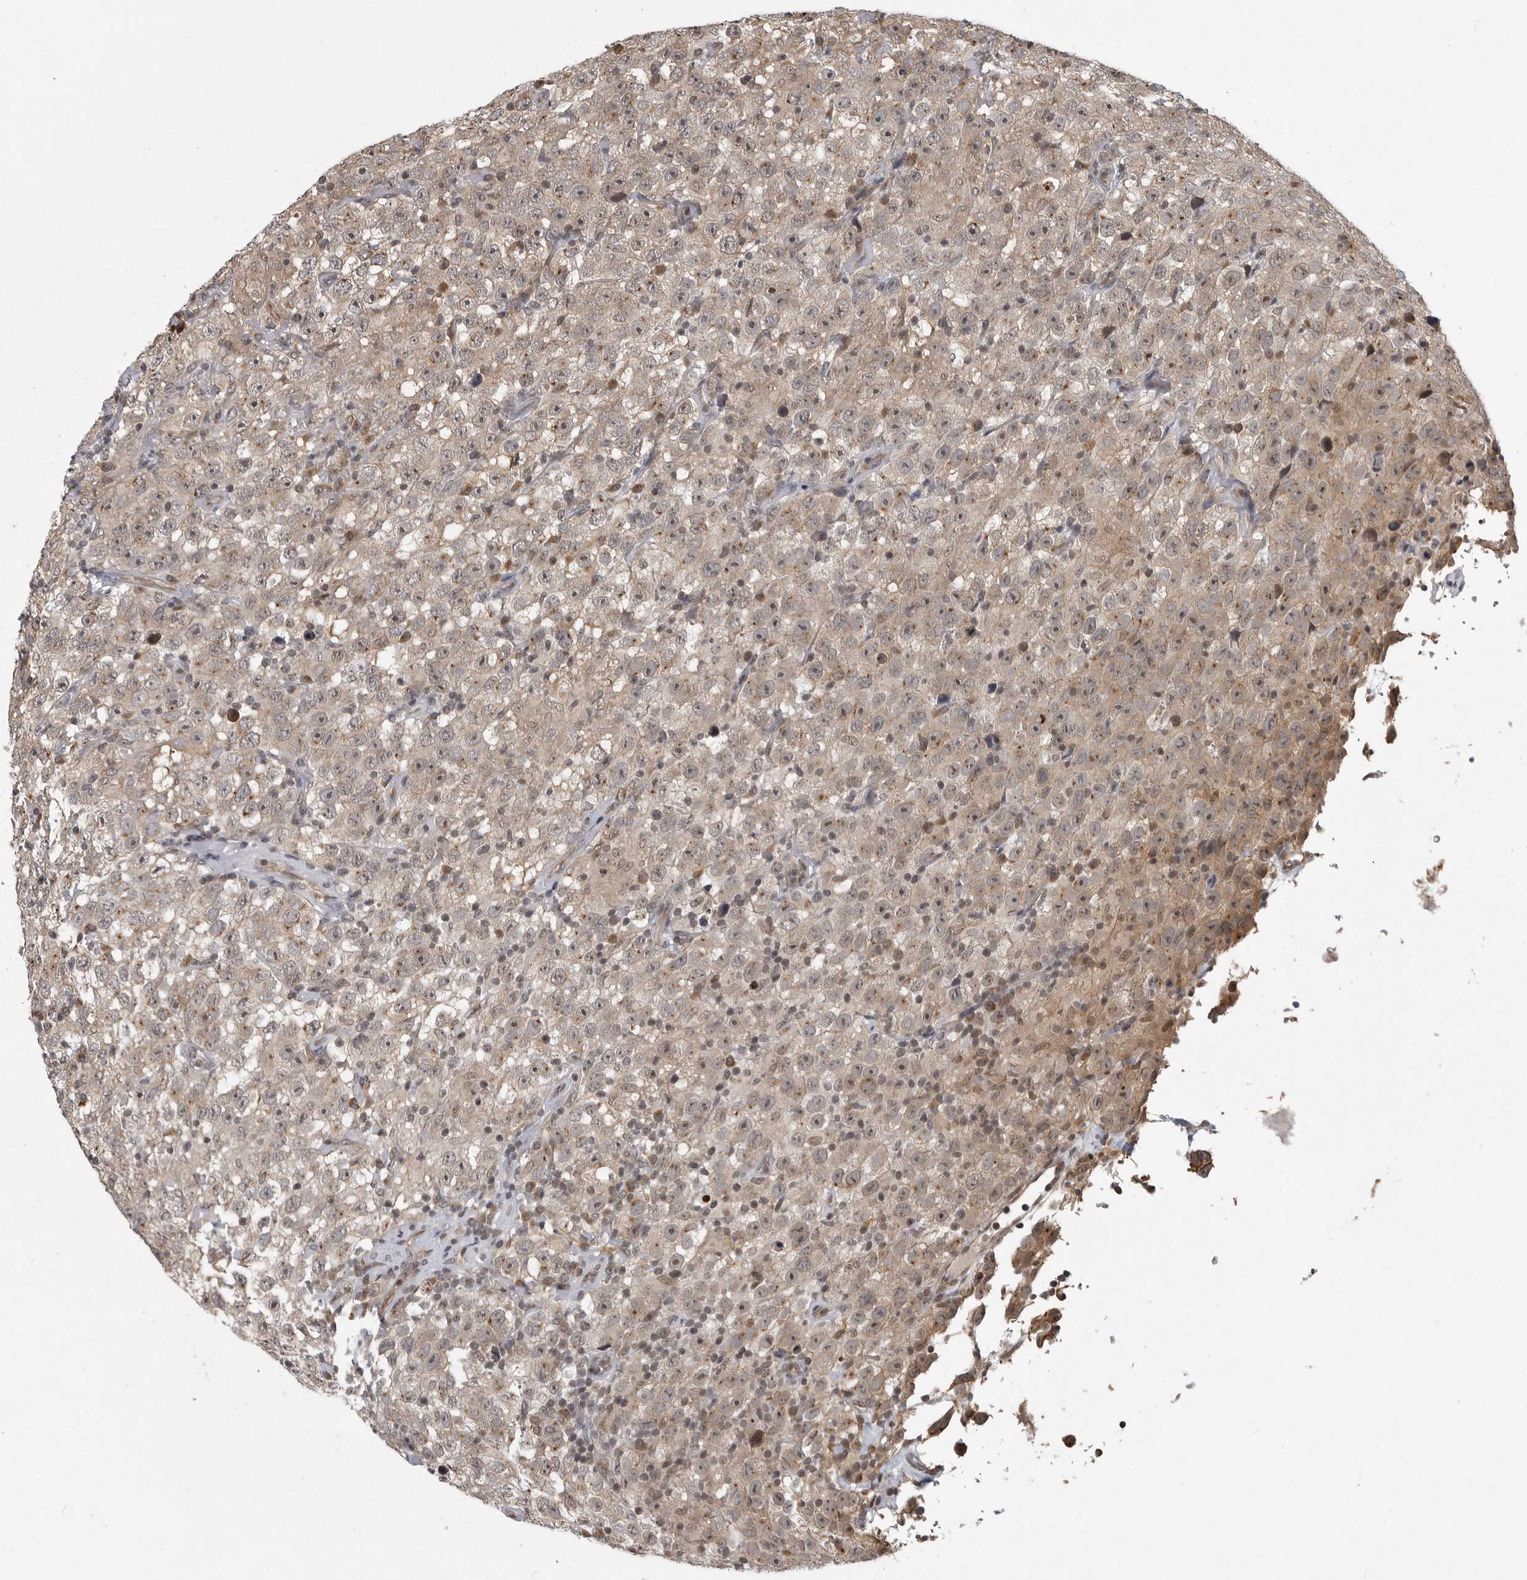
{"staining": {"intensity": "weak", "quantity": ">75%", "location": "cytoplasmic/membranous"}, "tissue": "testis cancer", "cell_type": "Tumor cells", "image_type": "cancer", "snomed": [{"axis": "morphology", "description": "Seminoma, NOS"}, {"axis": "topography", "description": "Testis"}], "caption": "Testis cancer stained for a protein exhibits weak cytoplasmic/membranous positivity in tumor cells.", "gene": "DNAJC8", "patient": {"sex": "male", "age": 41}}